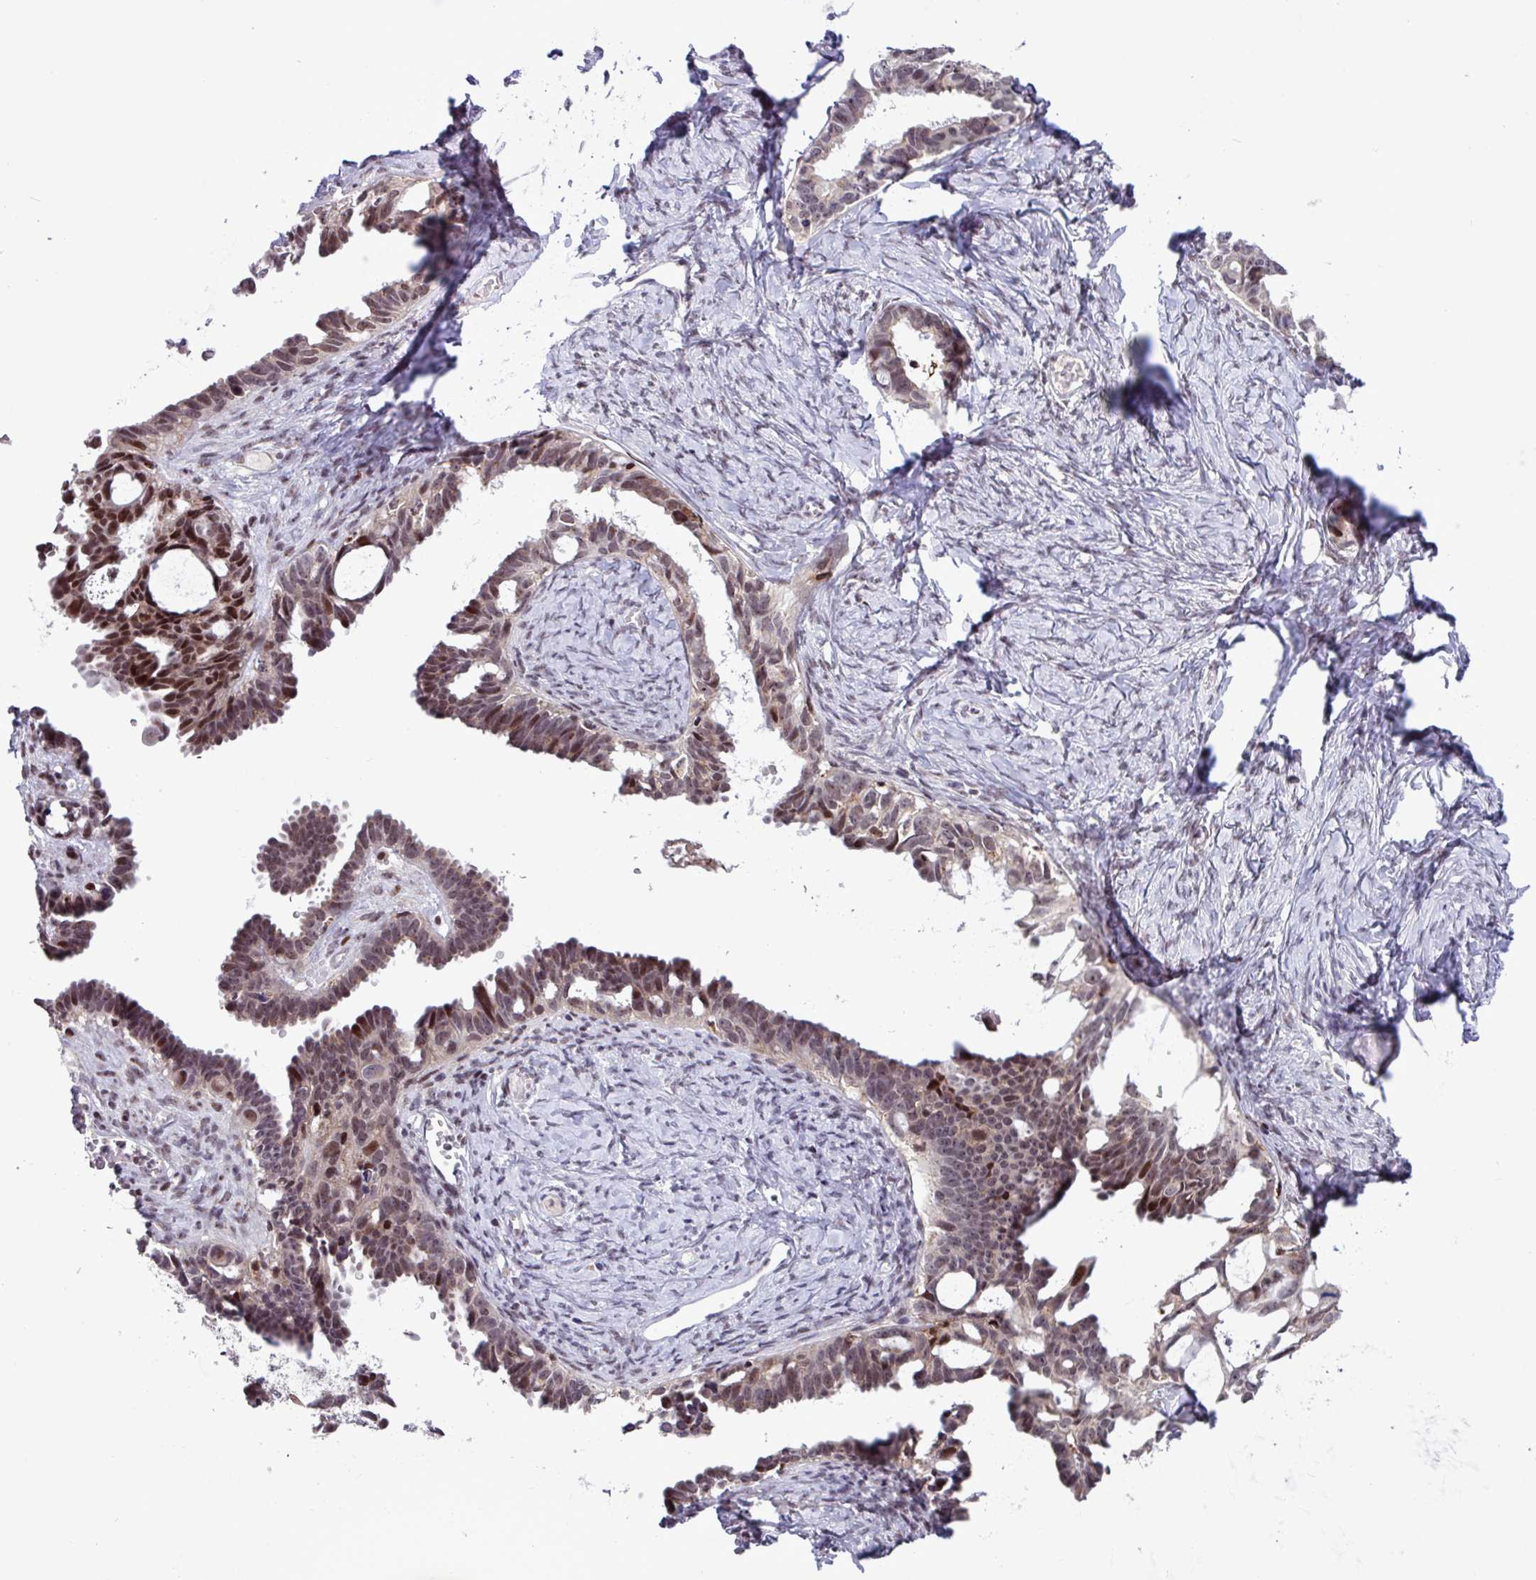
{"staining": {"intensity": "moderate", "quantity": ">75%", "location": "nuclear"}, "tissue": "ovarian cancer", "cell_type": "Tumor cells", "image_type": "cancer", "snomed": [{"axis": "morphology", "description": "Cystadenocarcinoma, serous, NOS"}, {"axis": "topography", "description": "Ovary"}], "caption": "The micrograph shows a brown stain indicating the presence of a protein in the nuclear of tumor cells in serous cystadenocarcinoma (ovarian).", "gene": "BRD3", "patient": {"sex": "female", "age": 69}}